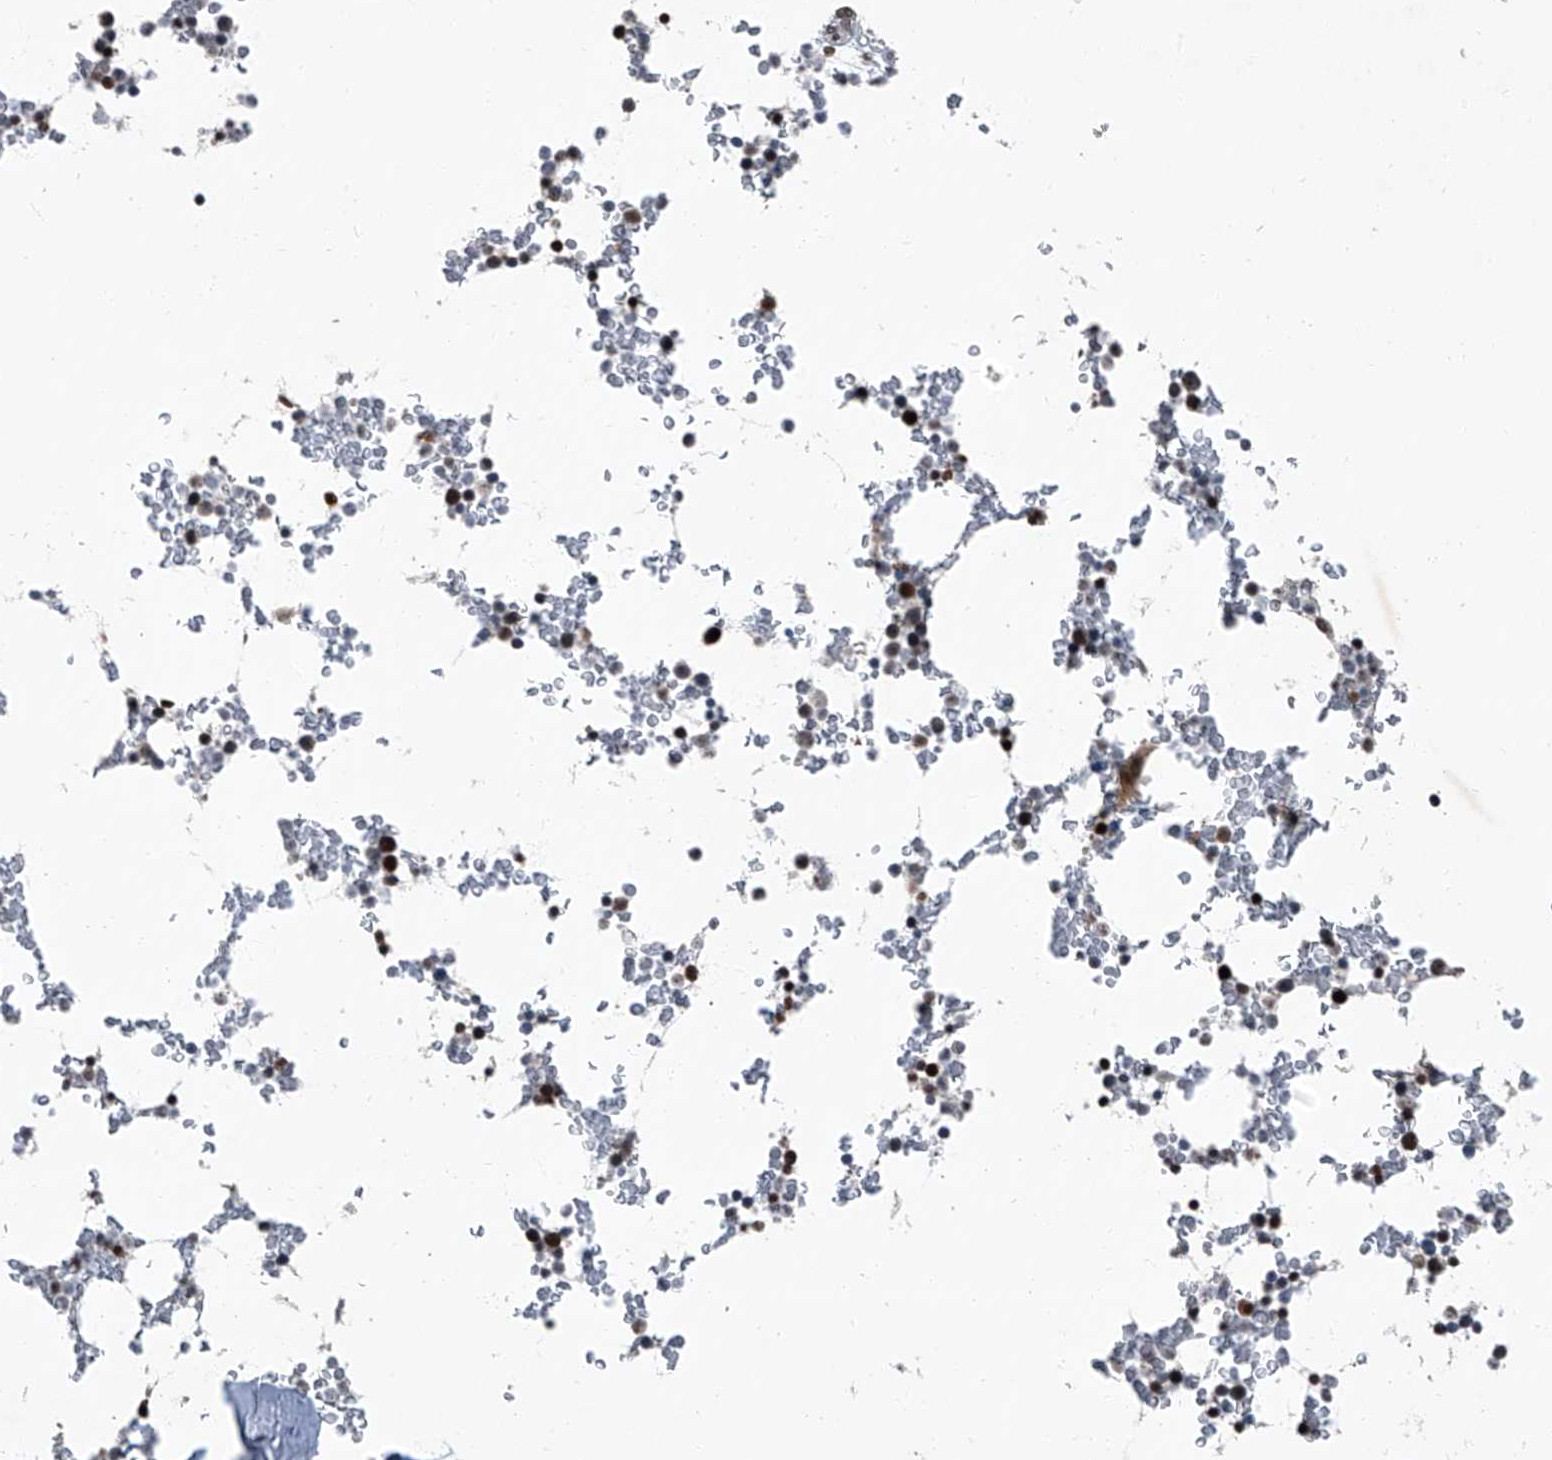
{"staining": {"intensity": "strong", "quantity": "<25%", "location": "nuclear"}, "tissue": "bone marrow", "cell_type": "Hematopoietic cells", "image_type": "normal", "snomed": [{"axis": "morphology", "description": "Normal tissue, NOS"}, {"axis": "topography", "description": "Bone marrow"}], "caption": "Brown immunohistochemical staining in normal human bone marrow shows strong nuclear positivity in about <25% of hematopoietic cells. Nuclei are stained in blue.", "gene": "BMI1", "patient": {"sex": "male", "age": 58}}